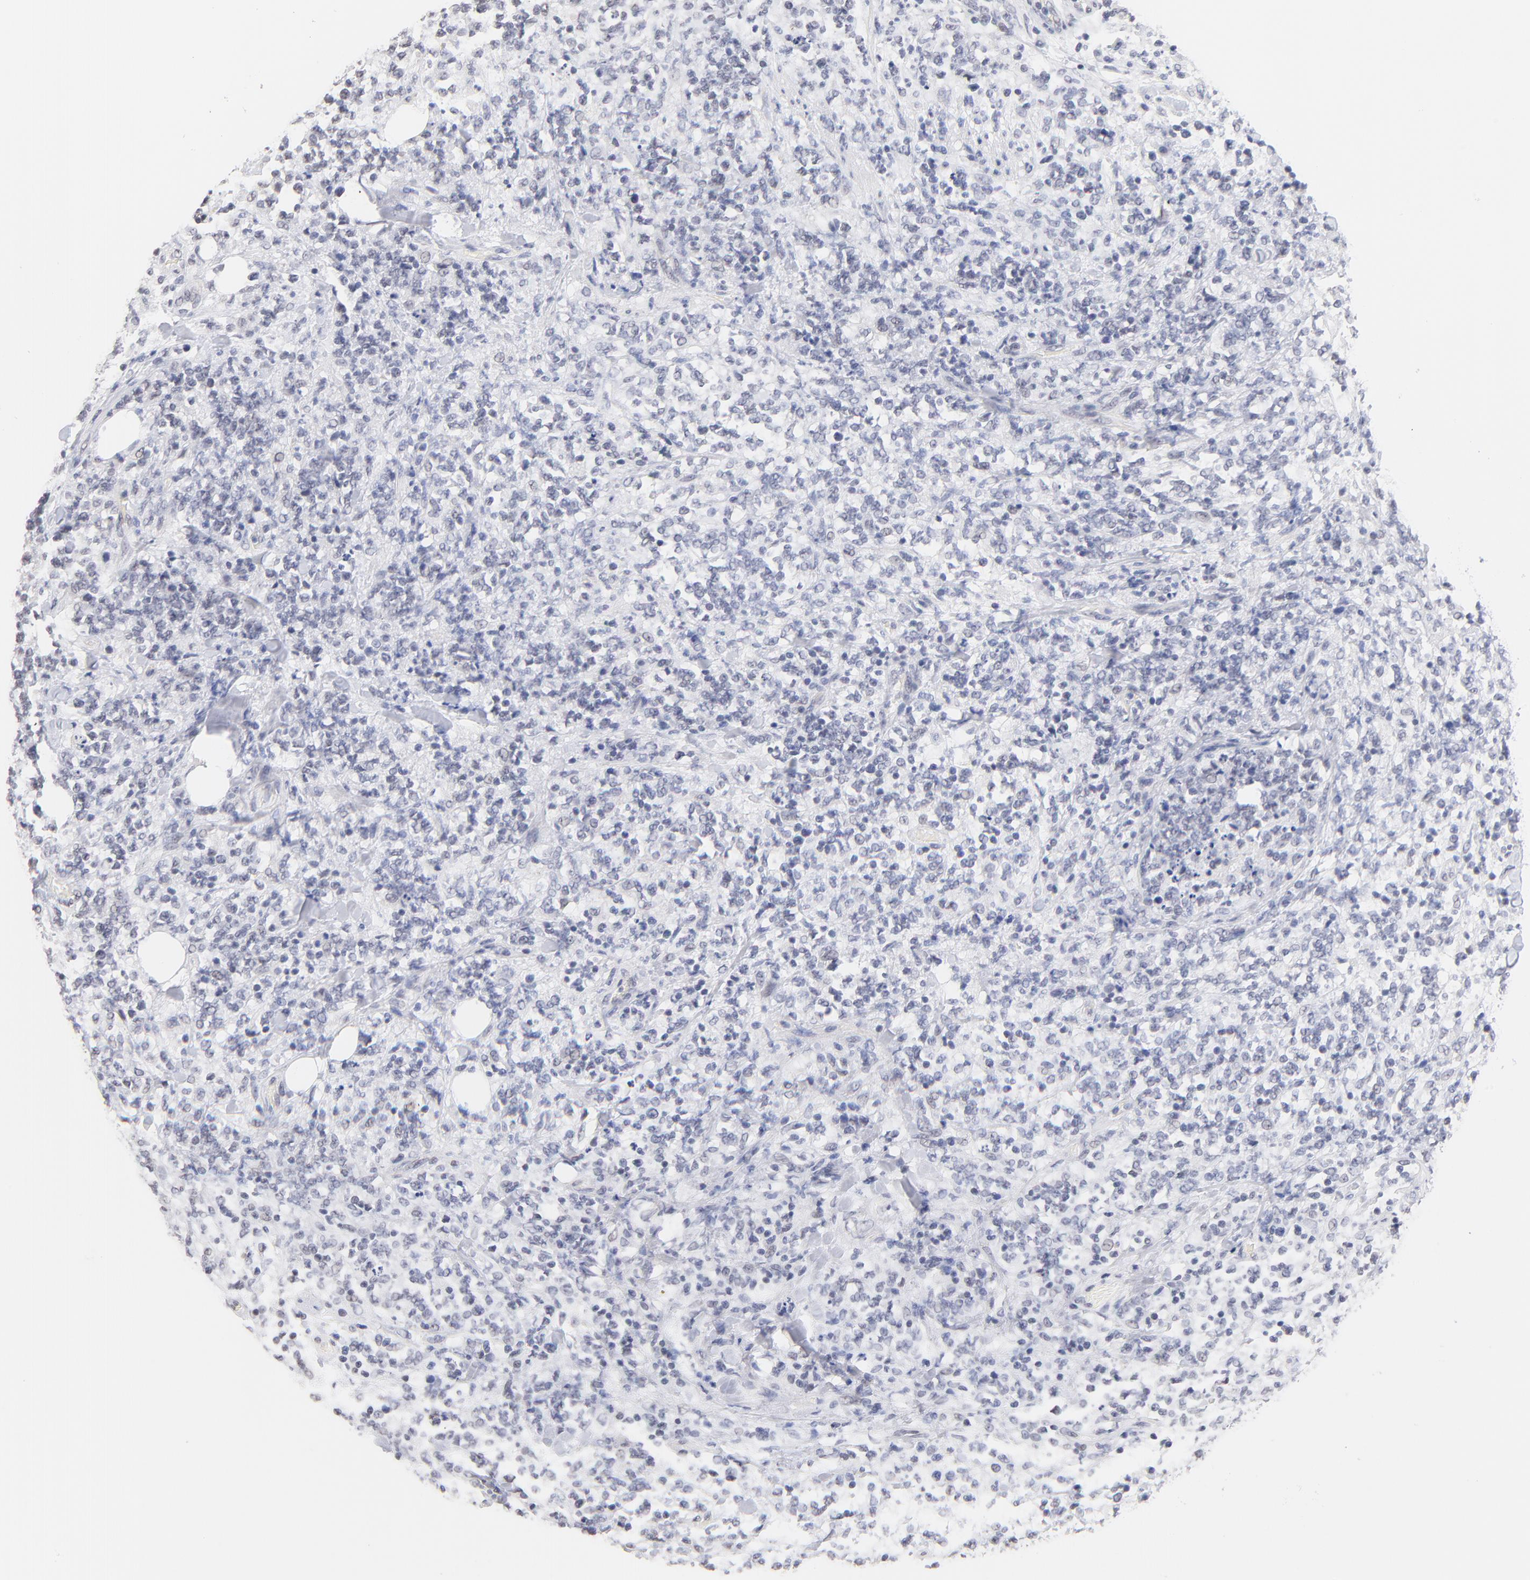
{"staining": {"intensity": "negative", "quantity": "none", "location": "none"}, "tissue": "lymphoma", "cell_type": "Tumor cells", "image_type": "cancer", "snomed": [{"axis": "morphology", "description": "Malignant lymphoma, non-Hodgkin's type, High grade"}, {"axis": "topography", "description": "Soft tissue"}], "caption": "High magnification brightfield microscopy of high-grade malignant lymphoma, non-Hodgkin's type stained with DAB (3,3'-diaminobenzidine) (brown) and counterstained with hematoxylin (blue): tumor cells show no significant expression. (DAB (3,3'-diaminobenzidine) immunohistochemistry (IHC) visualized using brightfield microscopy, high magnification).", "gene": "ZNF74", "patient": {"sex": "male", "age": 18}}